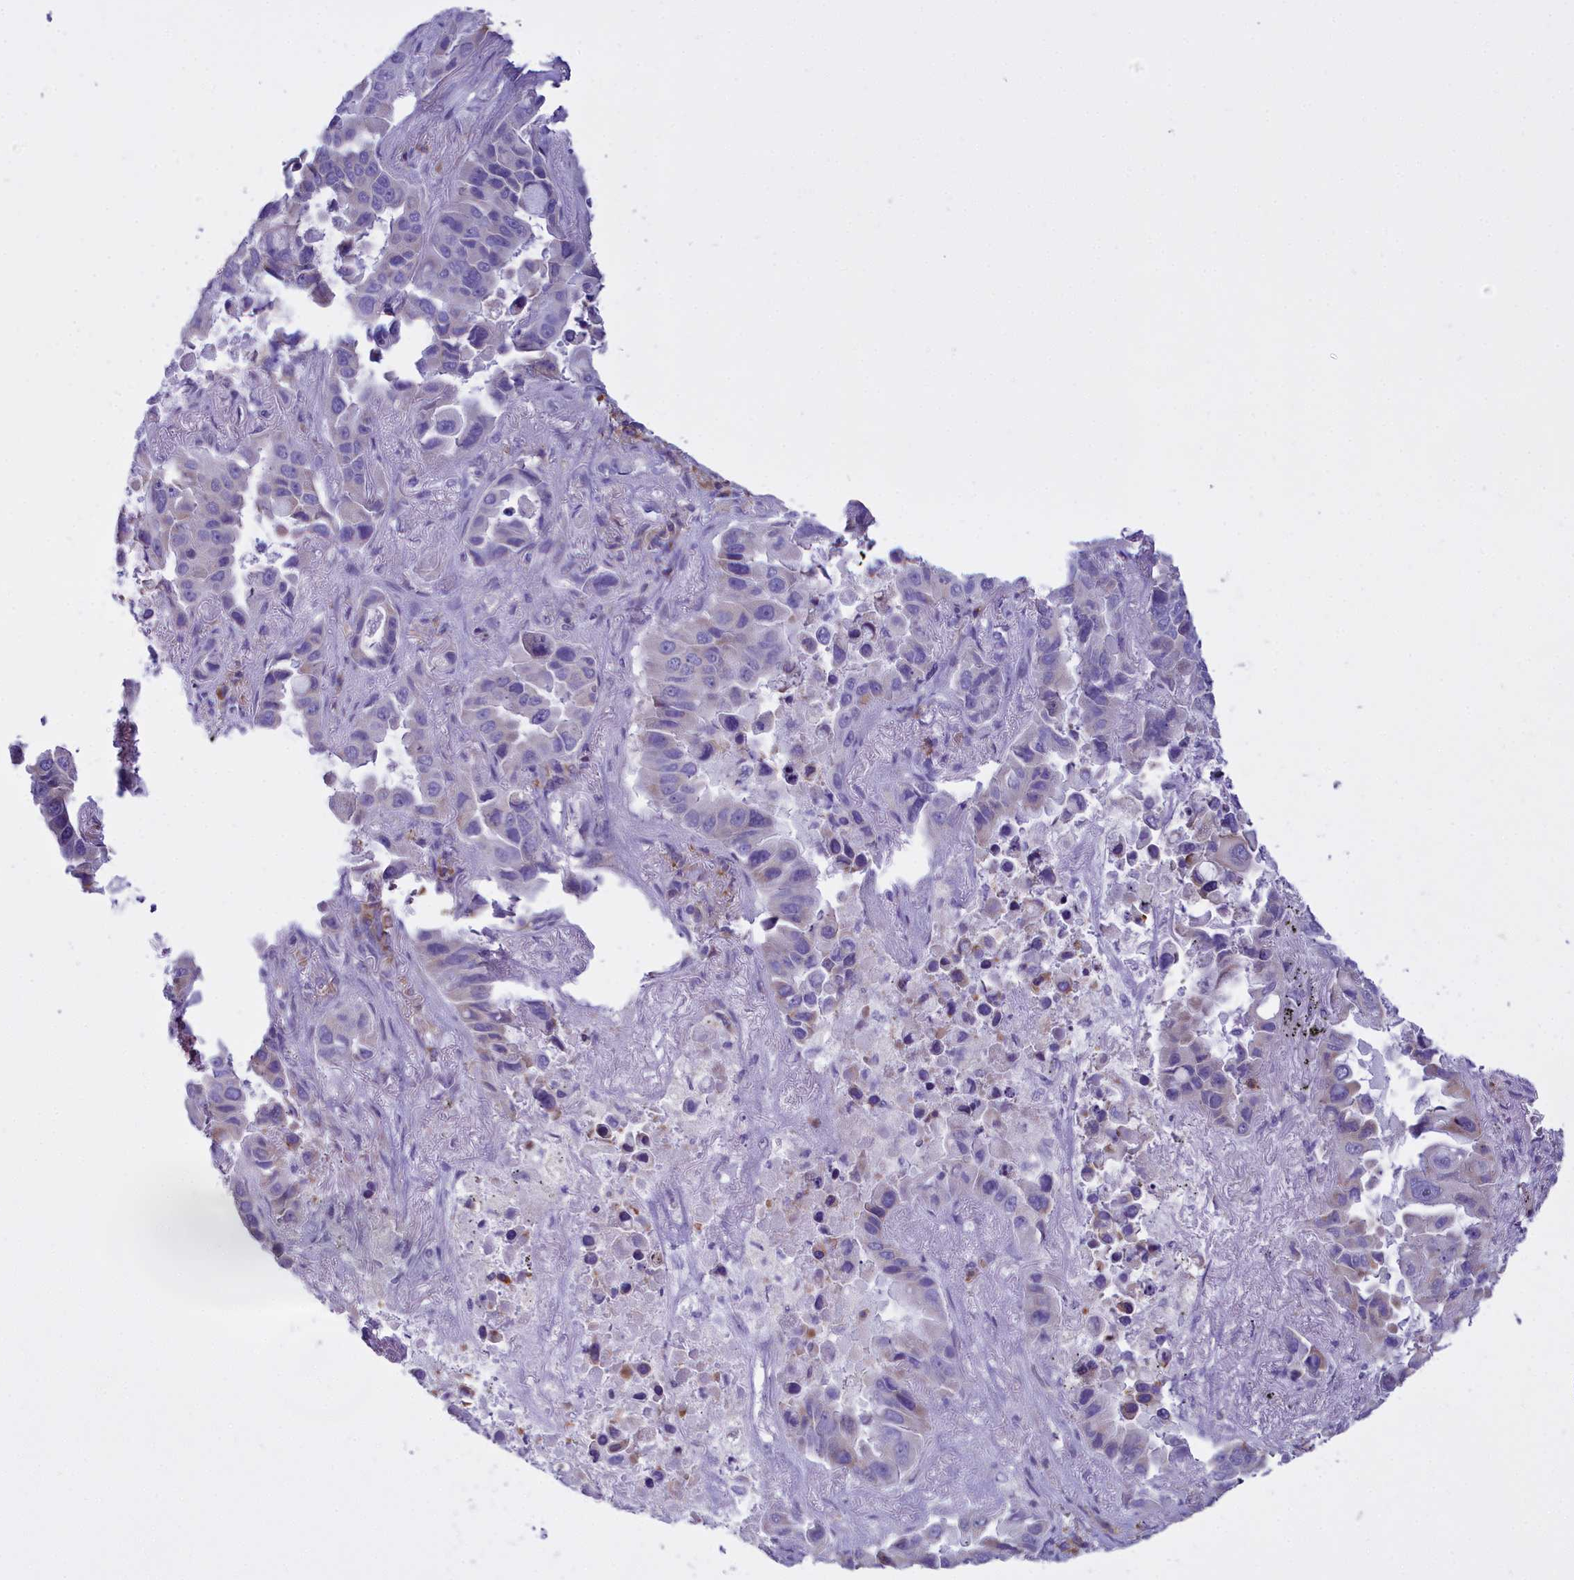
{"staining": {"intensity": "negative", "quantity": "none", "location": "none"}, "tissue": "lung cancer", "cell_type": "Tumor cells", "image_type": "cancer", "snomed": [{"axis": "morphology", "description": "Adenocarcinoma, NOS"}, {"axis": "topography", "description": "Lung"}], "caption": "Protein analysis of adenocarcinoma (lung) demonstrates no significant staining in tumor cells. (DAB immunohistochemistry (IHC) visualized using brightfield microscopy, high magnification).", "gene": "CD5", "patient": {"sex": "male", "age": 64}}